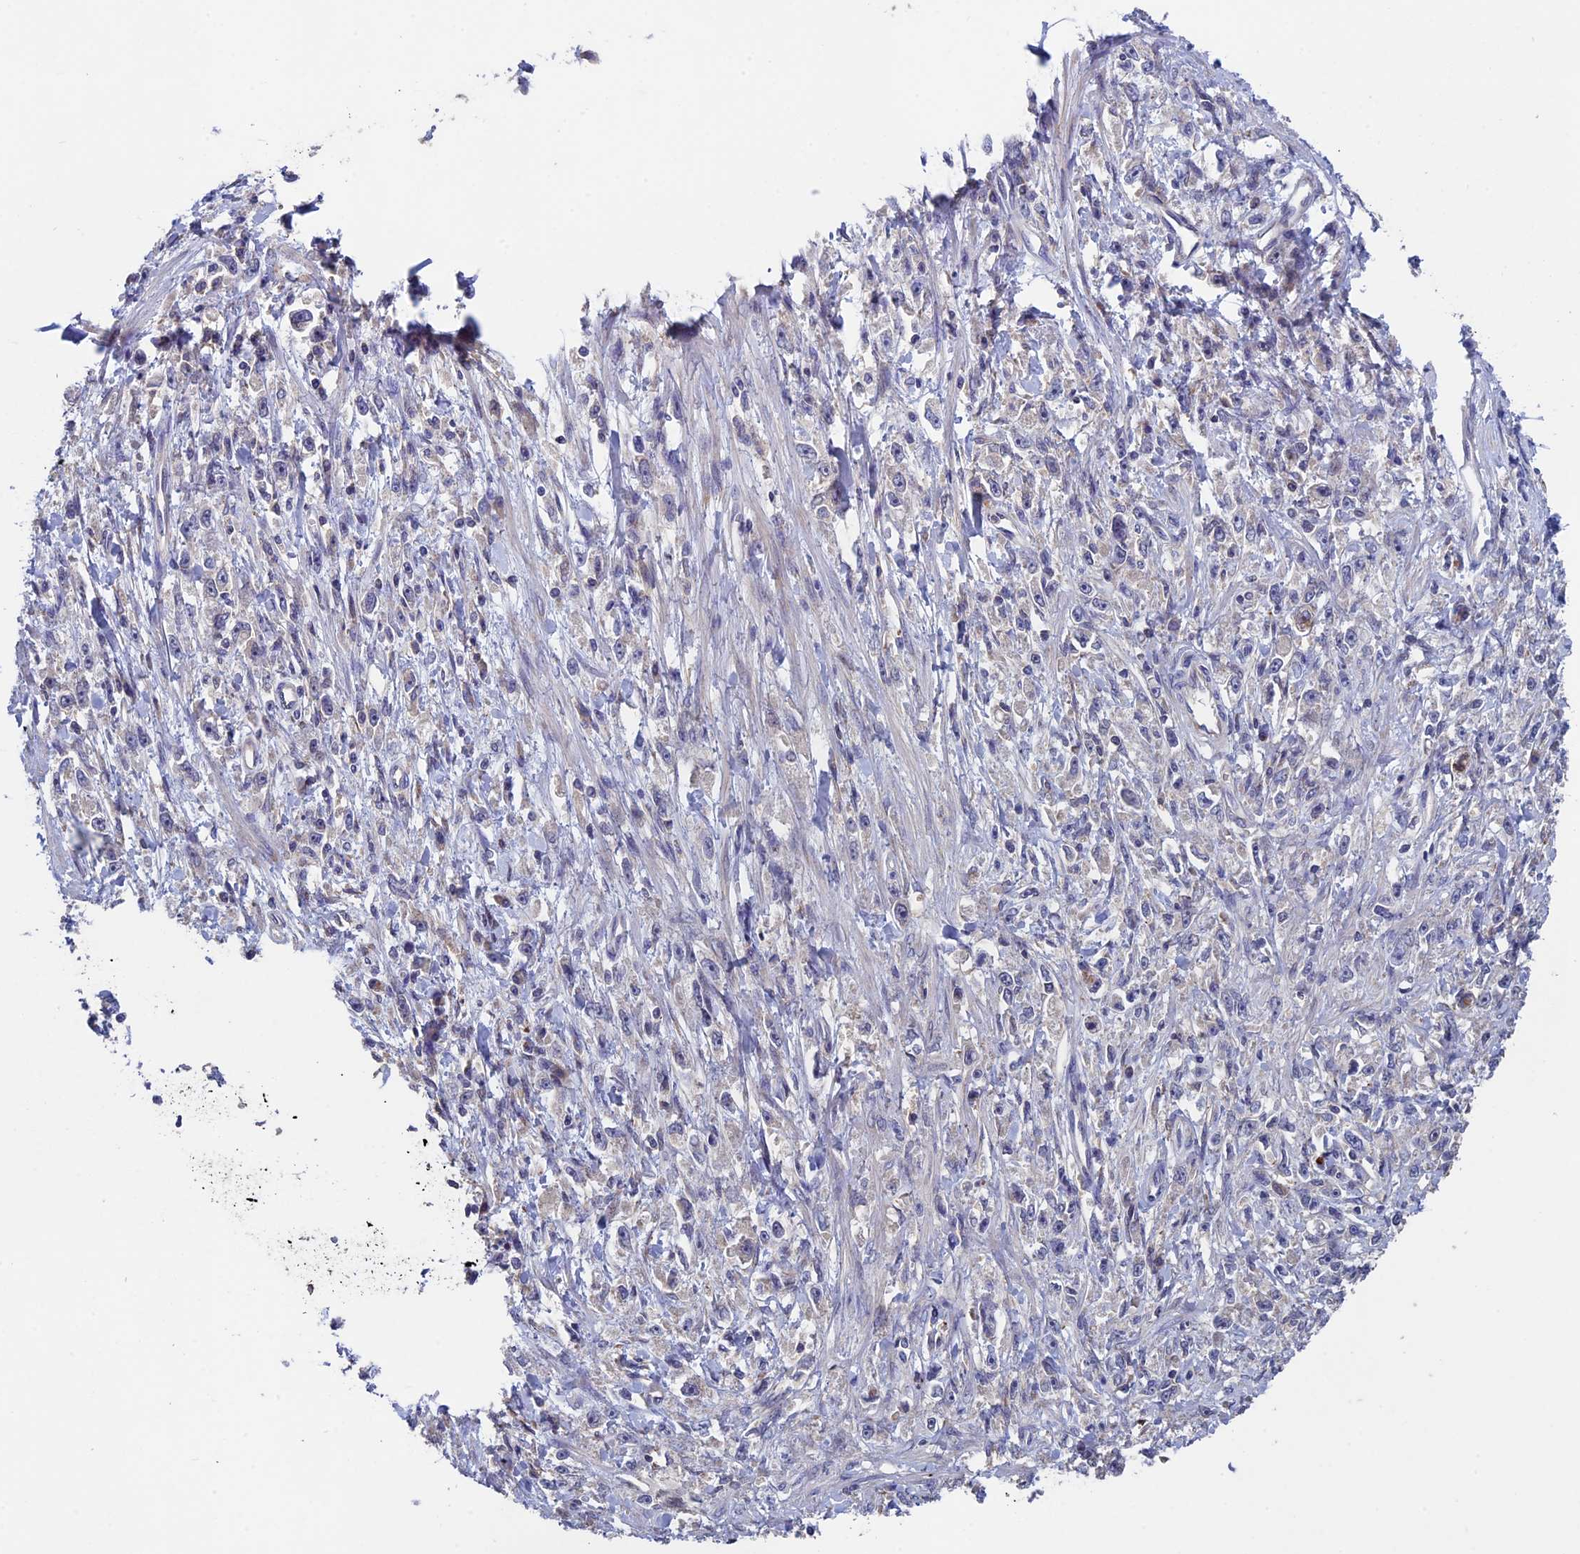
{"staining": {"intensity": "negative", "quantity": "none", "location": "none"}, "tissue": "stomach cancer", "cell_type": "Tumor cells", "image_type": "cancer", "snomed": [{"axis": "morphology", "description": "Adenocarcinoma, NOS"}, {"axis": "topography", "description": "Stomach"}], "caption": "The histopathology image exhibits no significant staining in tumor cells of stomach cancer.", "gene": "LCMT1", "patient": {"sex": "female", "age": 59}}